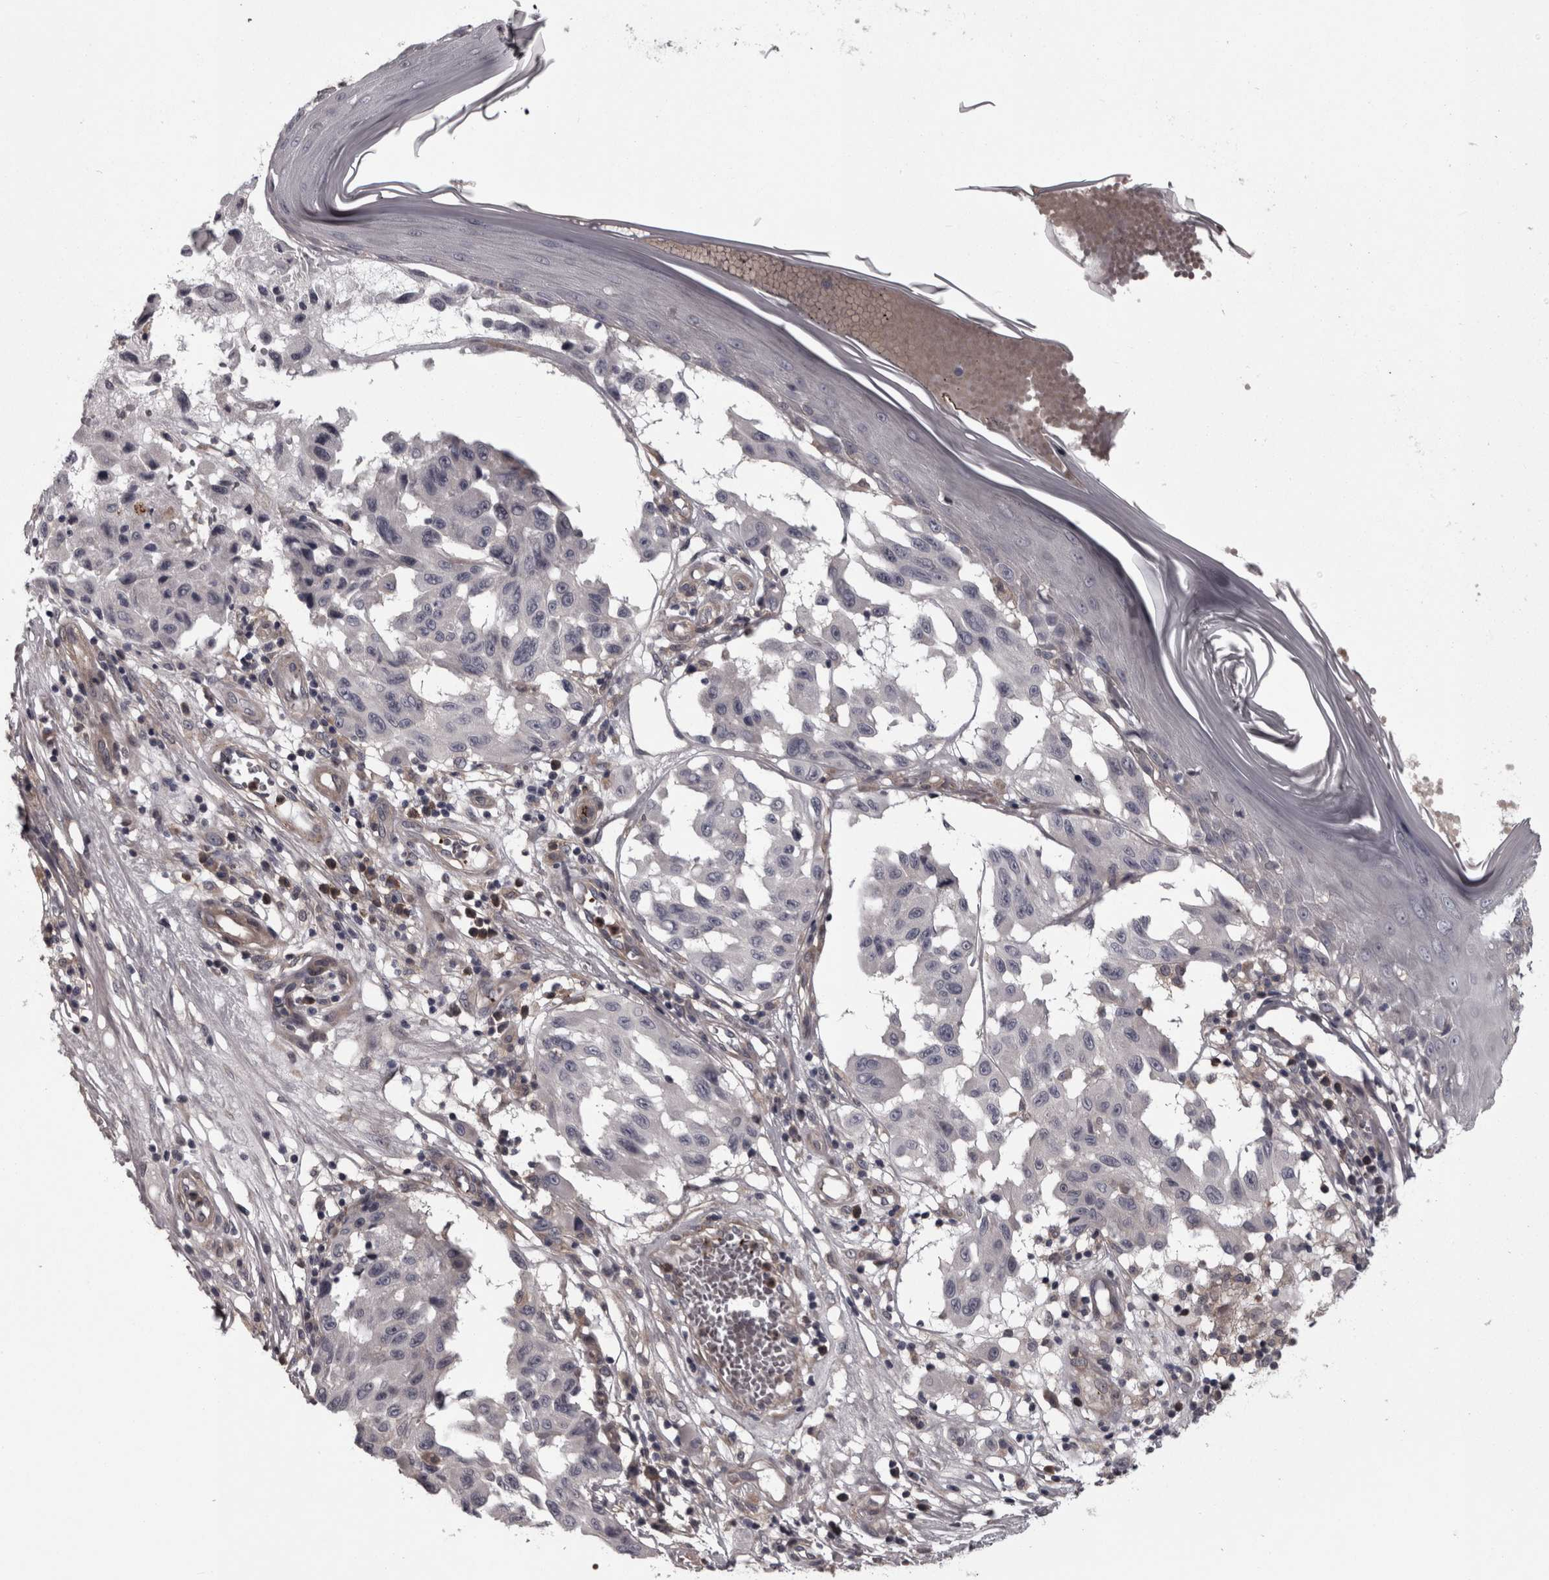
{"staining": {"intensity": "negative", "quantity": "none", "location": "none"}, "tissue": "melanoma", "cell_type": "Tumor cells", "image_type": "cancer", "snomed": [{"axis": "morphology", "description": "Malignant melanoma, NOS"}, {"axis": "topography", "description": "Skin"}], "caption": "Immunohistochemistry micrograph of neoplastic tissue: human malignant melanoma stained with DAB demonstrates no significant protein staining in tumor cells.", "gene": "RSU1", "patient": {"sex": "male", "age": 30}}